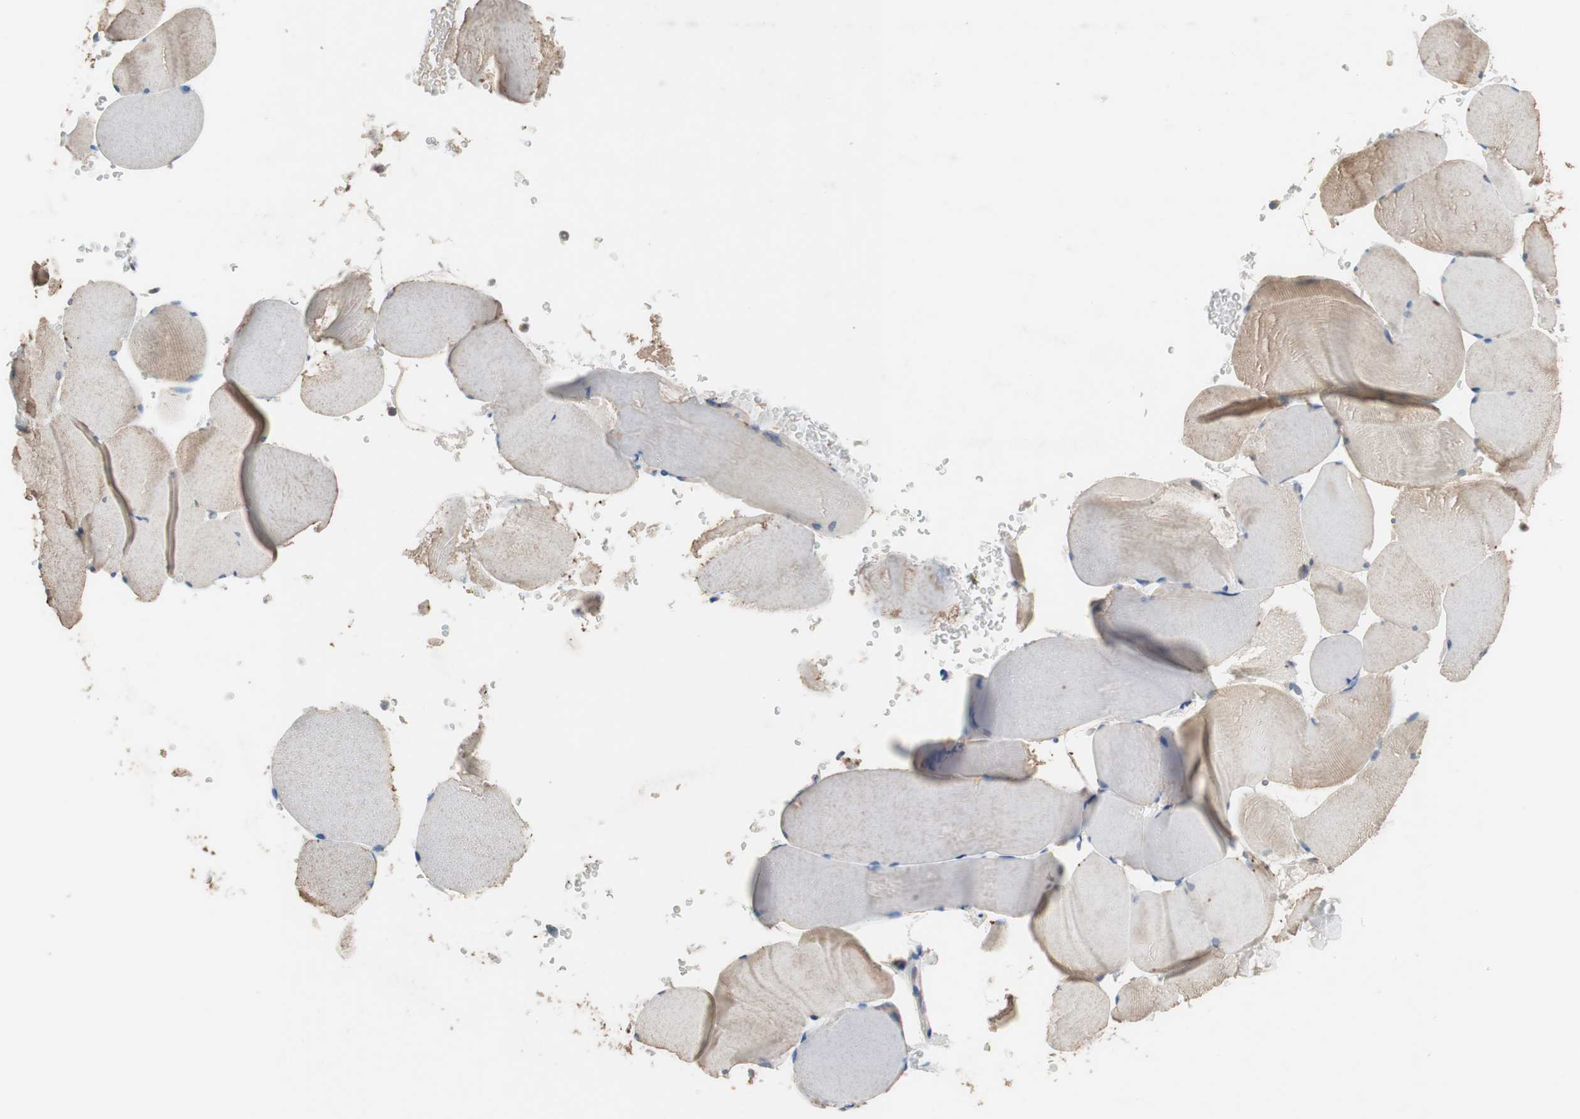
{"staining": {"intensity": "weak", "quantity": "25%-75%", "location": "cytoplasmic/membranous"}, "tissue": "skeletal muscle", "cell_type": "Myocytes", "image_type": "normal", "snomed": [{"axis": "morphology", "description": "Normal tissue, NOS"}, {"axis": "topography", "description": "Skeletal muscle"}], "caption": "Weak cytoplasmic/membranous expression for a protein is seen in approximately 25%-75% of myocytes of unremarkable skeletal muscle using IHC.", "gene": "ADAP1", "patient": {"sex": "male", "age": 62}}